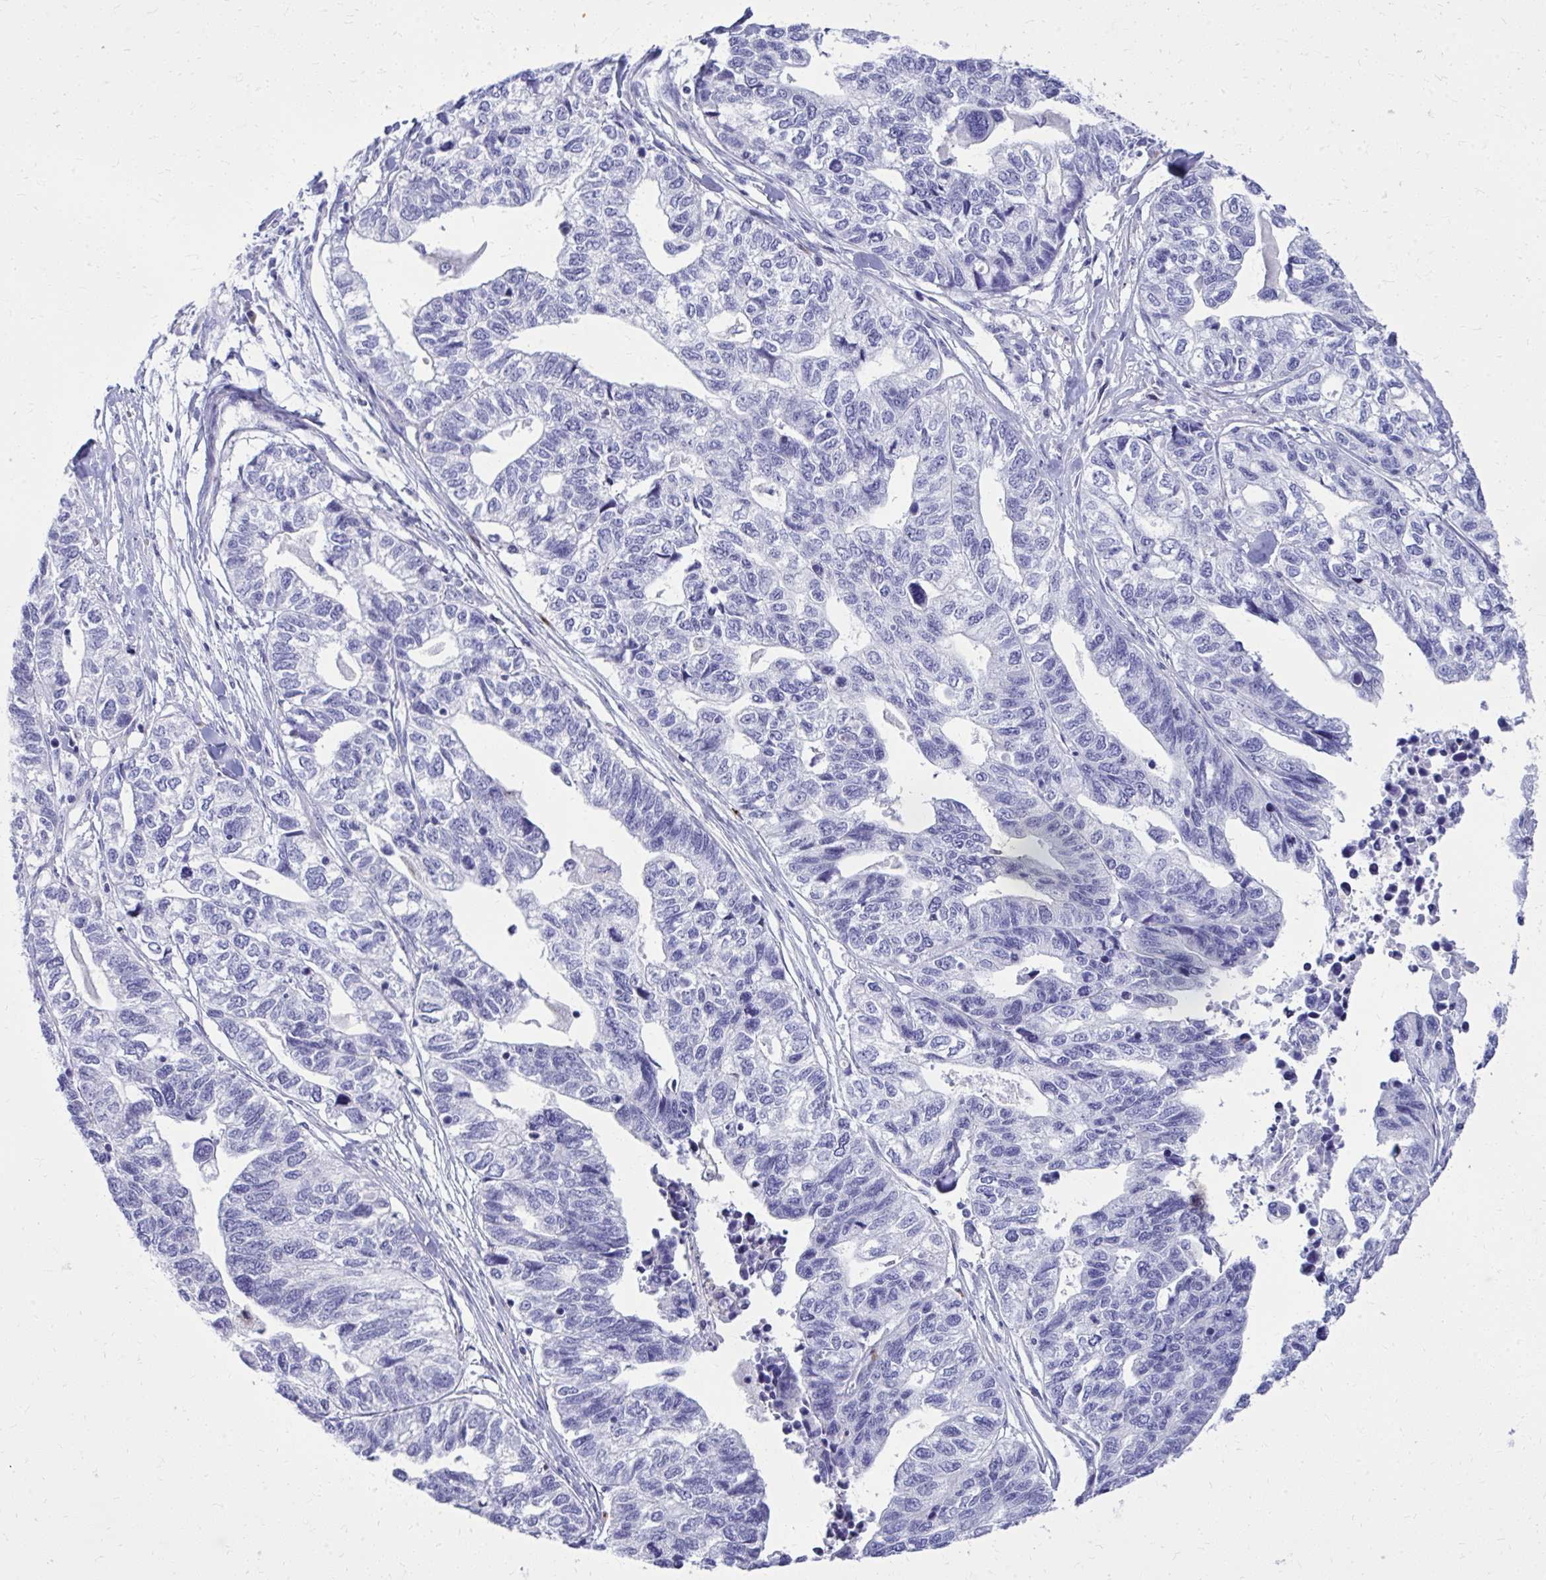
{"staining": {"intensity": "negative", "quantity": "none", "location": "none"}, "tissue": "stomach cancer", "cell_type": "Tumor cells", "image_type": "cancer", "snomed": [{"axis": "morphology", "description": "Adenocarcinoma, NOS"}, {"axis": "topography", "description": "Stomach, upper"}], "caption": "Stomach adenocarcinoma stained for a protein using IHC reveals no staining tumor cells.", "gene": "BCL6B", "patient": {"sex": "female", "age": 67}}